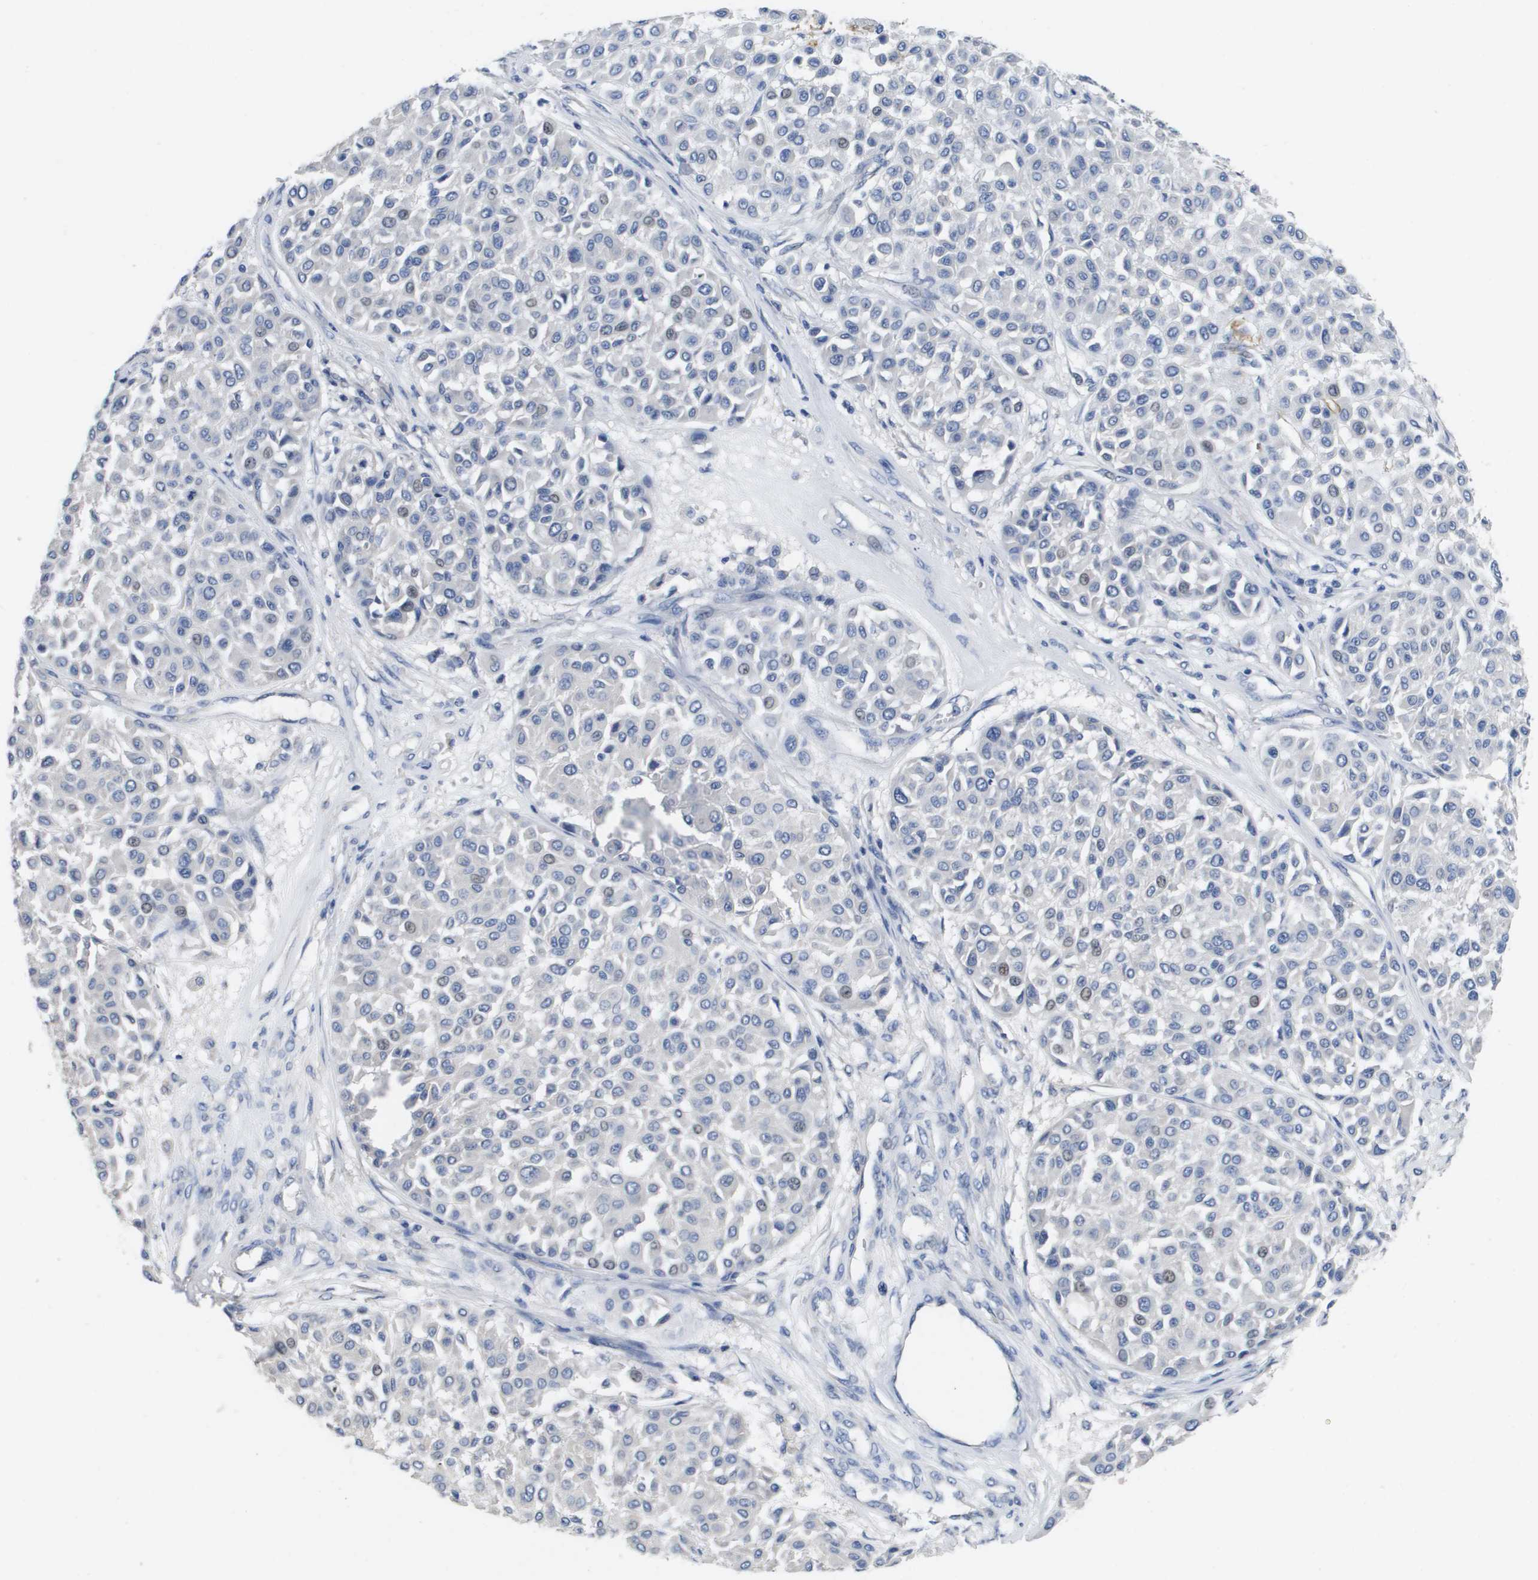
{"staining": {"intensity": "weak", "quantity": "<25%", "location": "nuclear"}, "tissue": "melanoma", "cell_type": "Tumor cells", "image_type": "cancer", "snomed": [{"axis": "morphology", "description": "Malignant melanoma, Metastatic site"}, {"axis": "topography", "description": "Soft tissue"}], "caption": "Immunohistochemistry image of melanoma stained for a protein (brown), which exhibits no staining in tumor cells.", "gene": "CA9", "patient": {"sex": "male", "age": 41}}